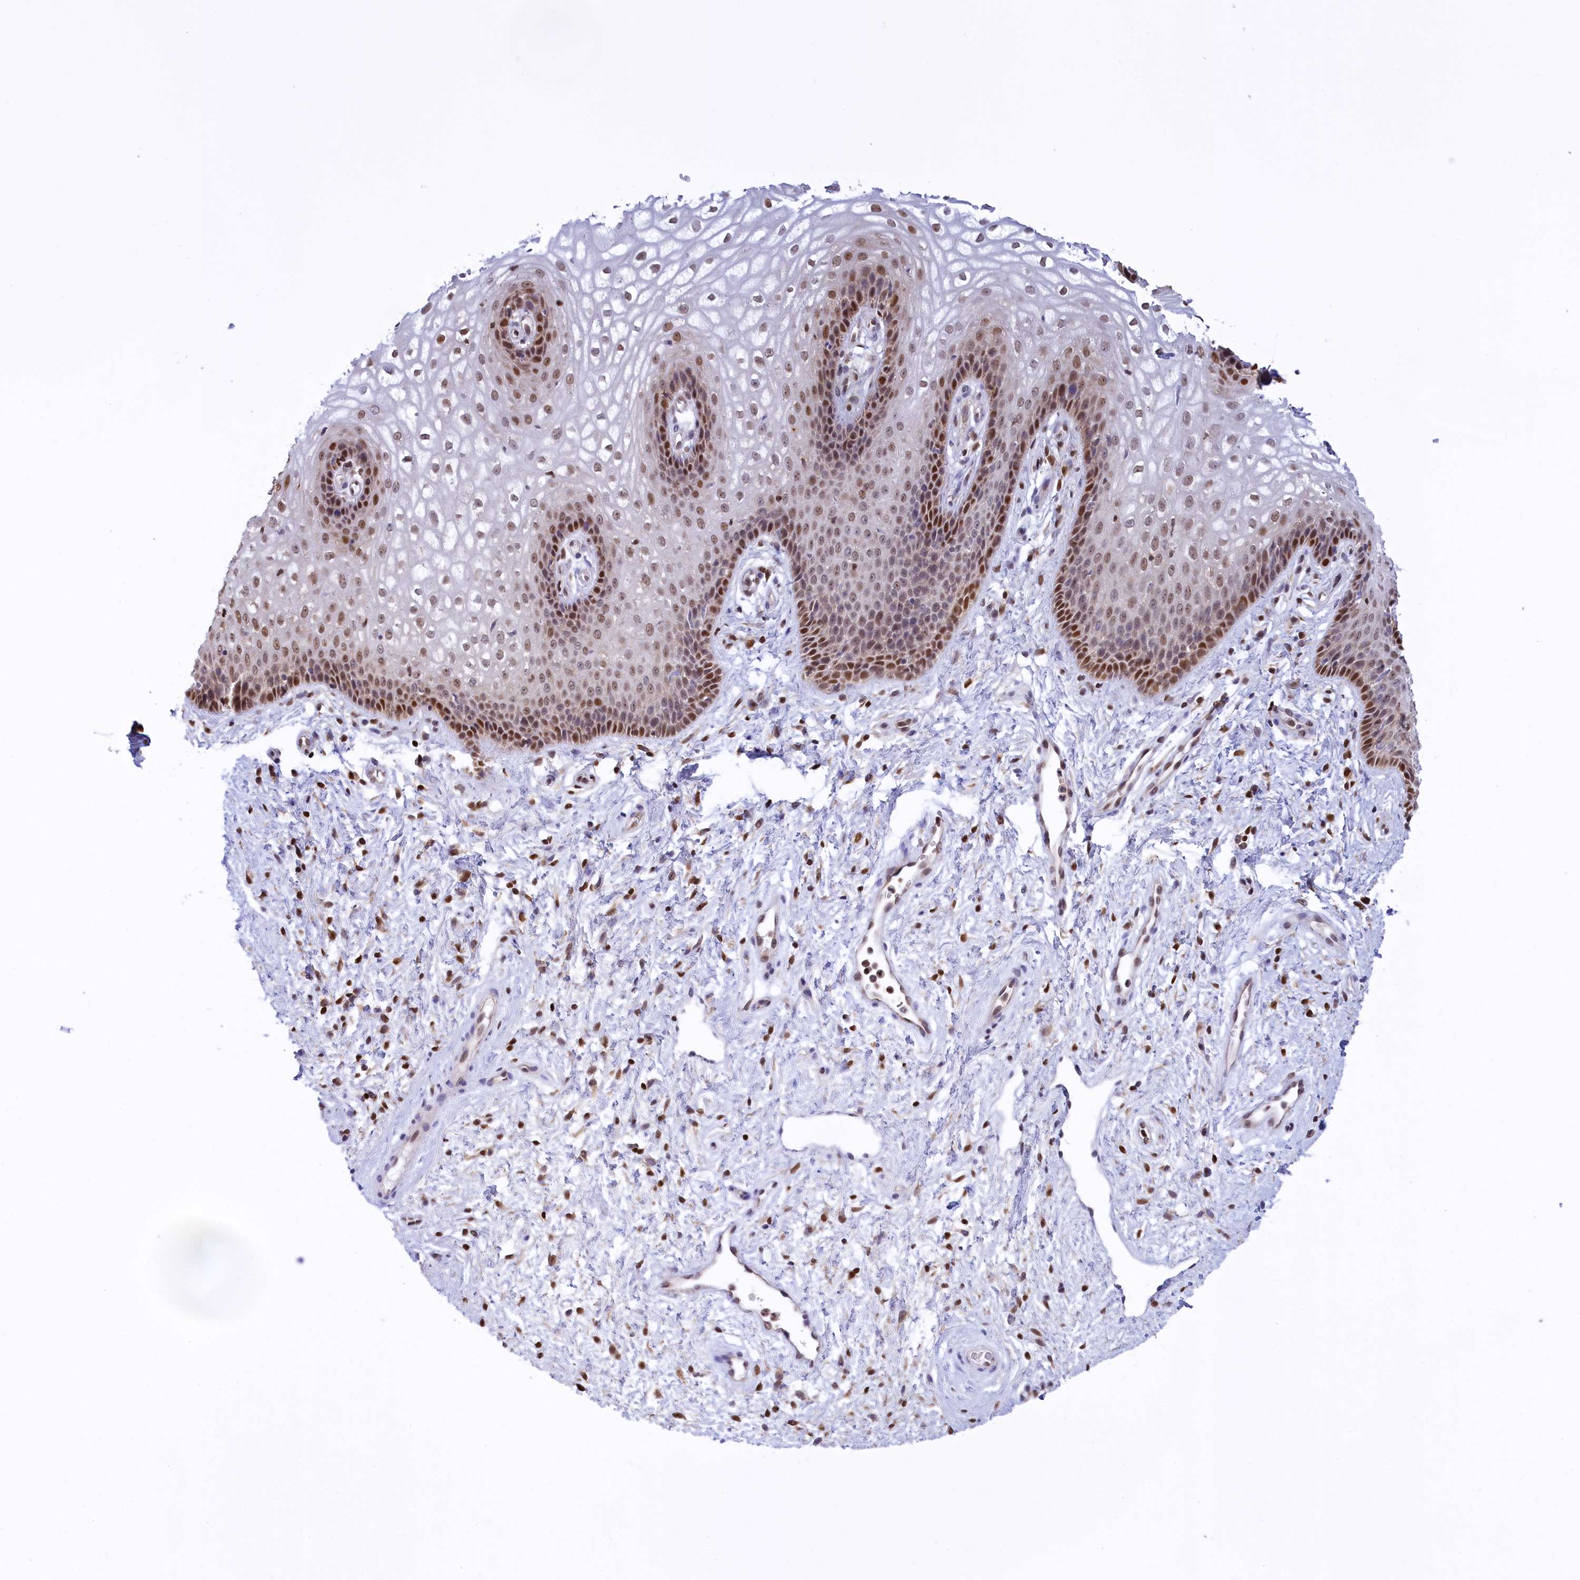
{"staining": {"intensity": "moderate", "quantity": "25%-75%", "location": "nuclear"}, "tissue": "vagina", "cell_type": "Squamous epithelial cells", "image_type": "normal", "snomed": [{"axis": "morphology", "description": "Normal tissue, NOS"}, {"axis": "topography", "description": "Vagina"}], "caption": "High-power microscopy captured an immunohistochemistry (IHC) image of unremarkable vagina, revealing moderate nuclear positivity in approximately 25%-75% of squamous epithelial cells. (IHC, brightfield microscopy, high magnification).", "gene": "IZUMO2", "patient": {"sex": "female", "age": 34}}